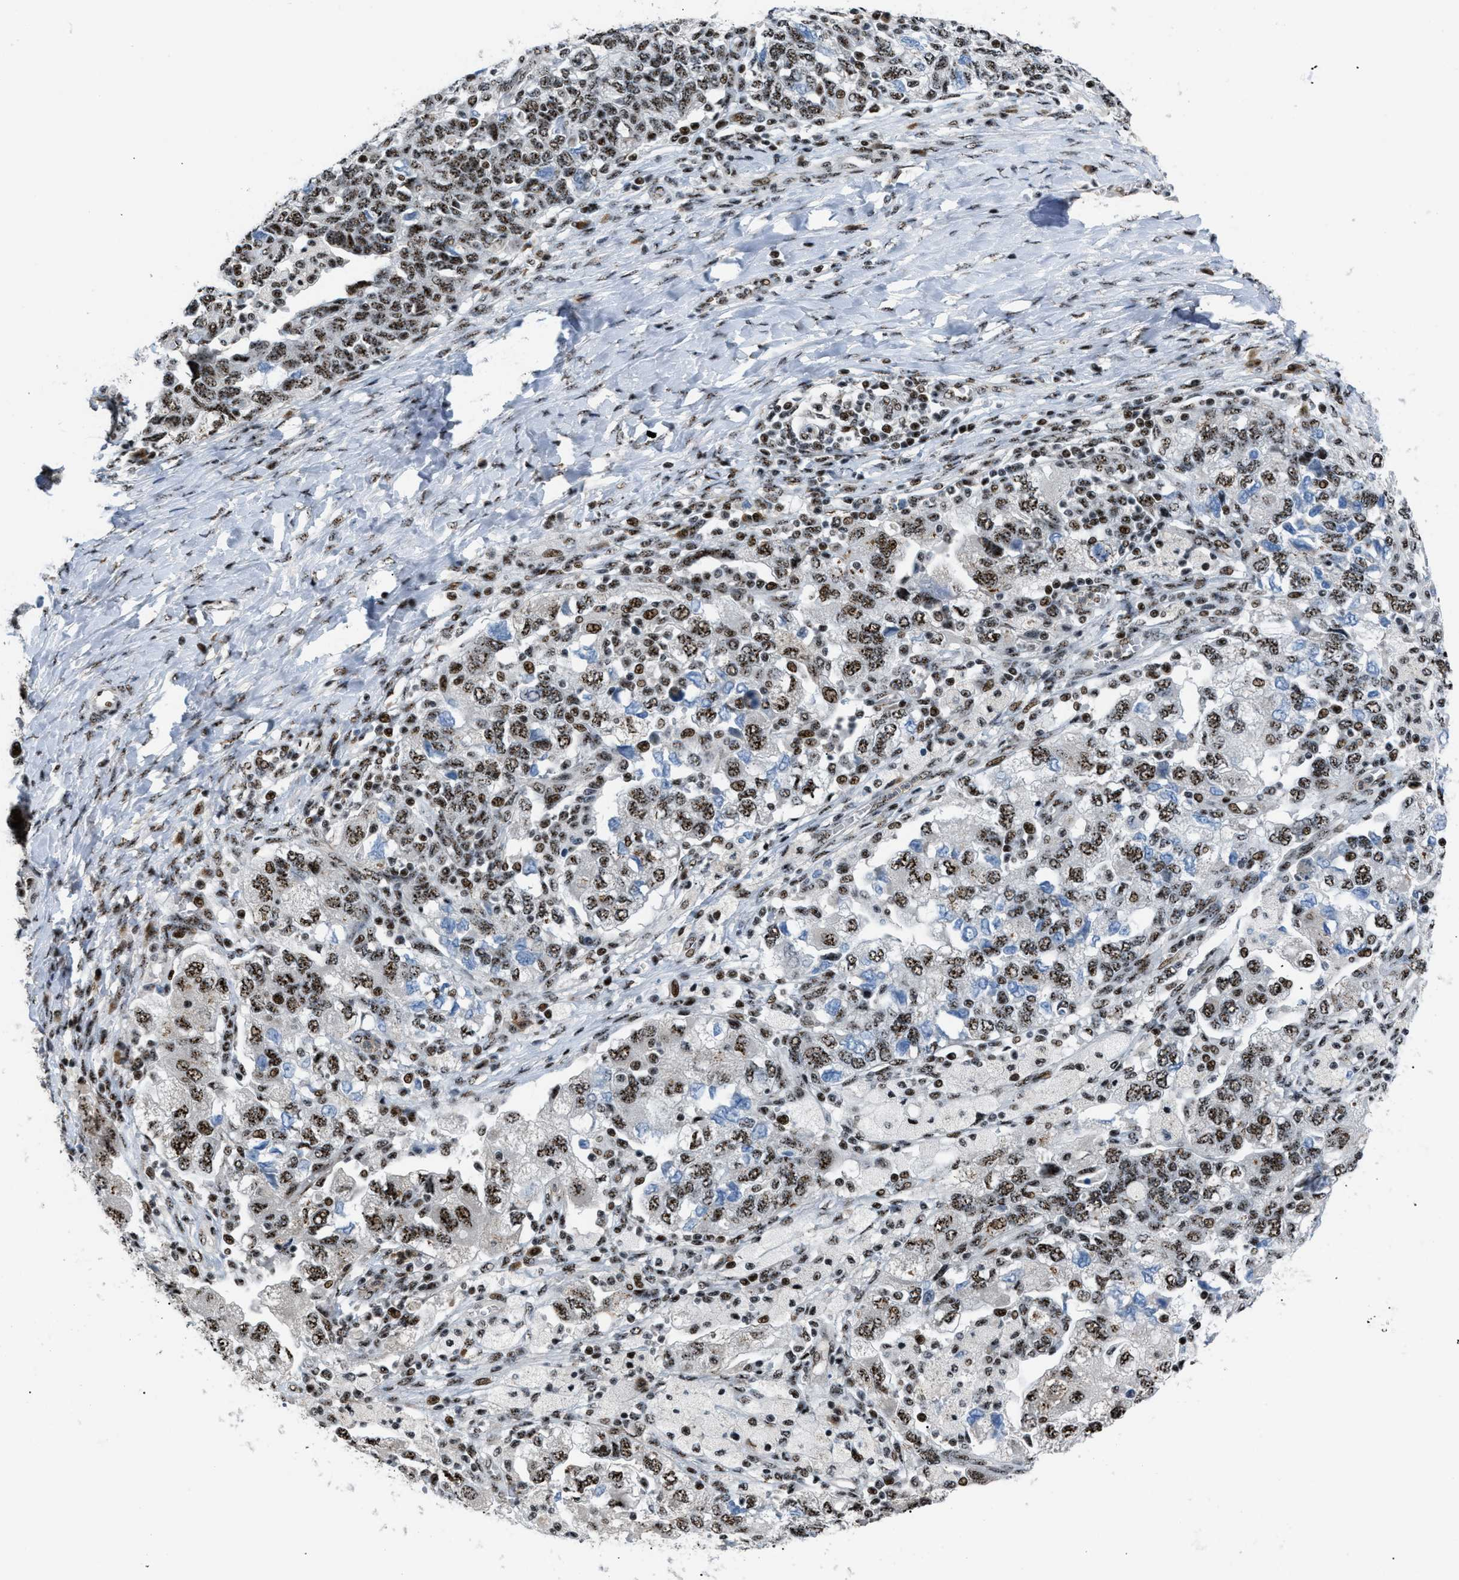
{"staining": {"intensity": "strong", "quantity": ">75%", "location": "nuclear"}, "tissue": "ovarian cancer", "cell_type": "Tumor cells", "image_type": "cancer", "snomed": [{"axis": "morphology", "description": "Carcinoma, NOS"}, {"axis": "morphology", "description": "Cystadenocarcinoma, serous, NOS"}, {"axis": "topography", "description": "Ovary"}], "caption": "High-power microscopy captured an IHC image of ovarian cancer, revealing strong nuclear expression in approximately >75% of tumor cells.", "gene": "CDR2", "patient": {"sex": "female", "age": 69}}